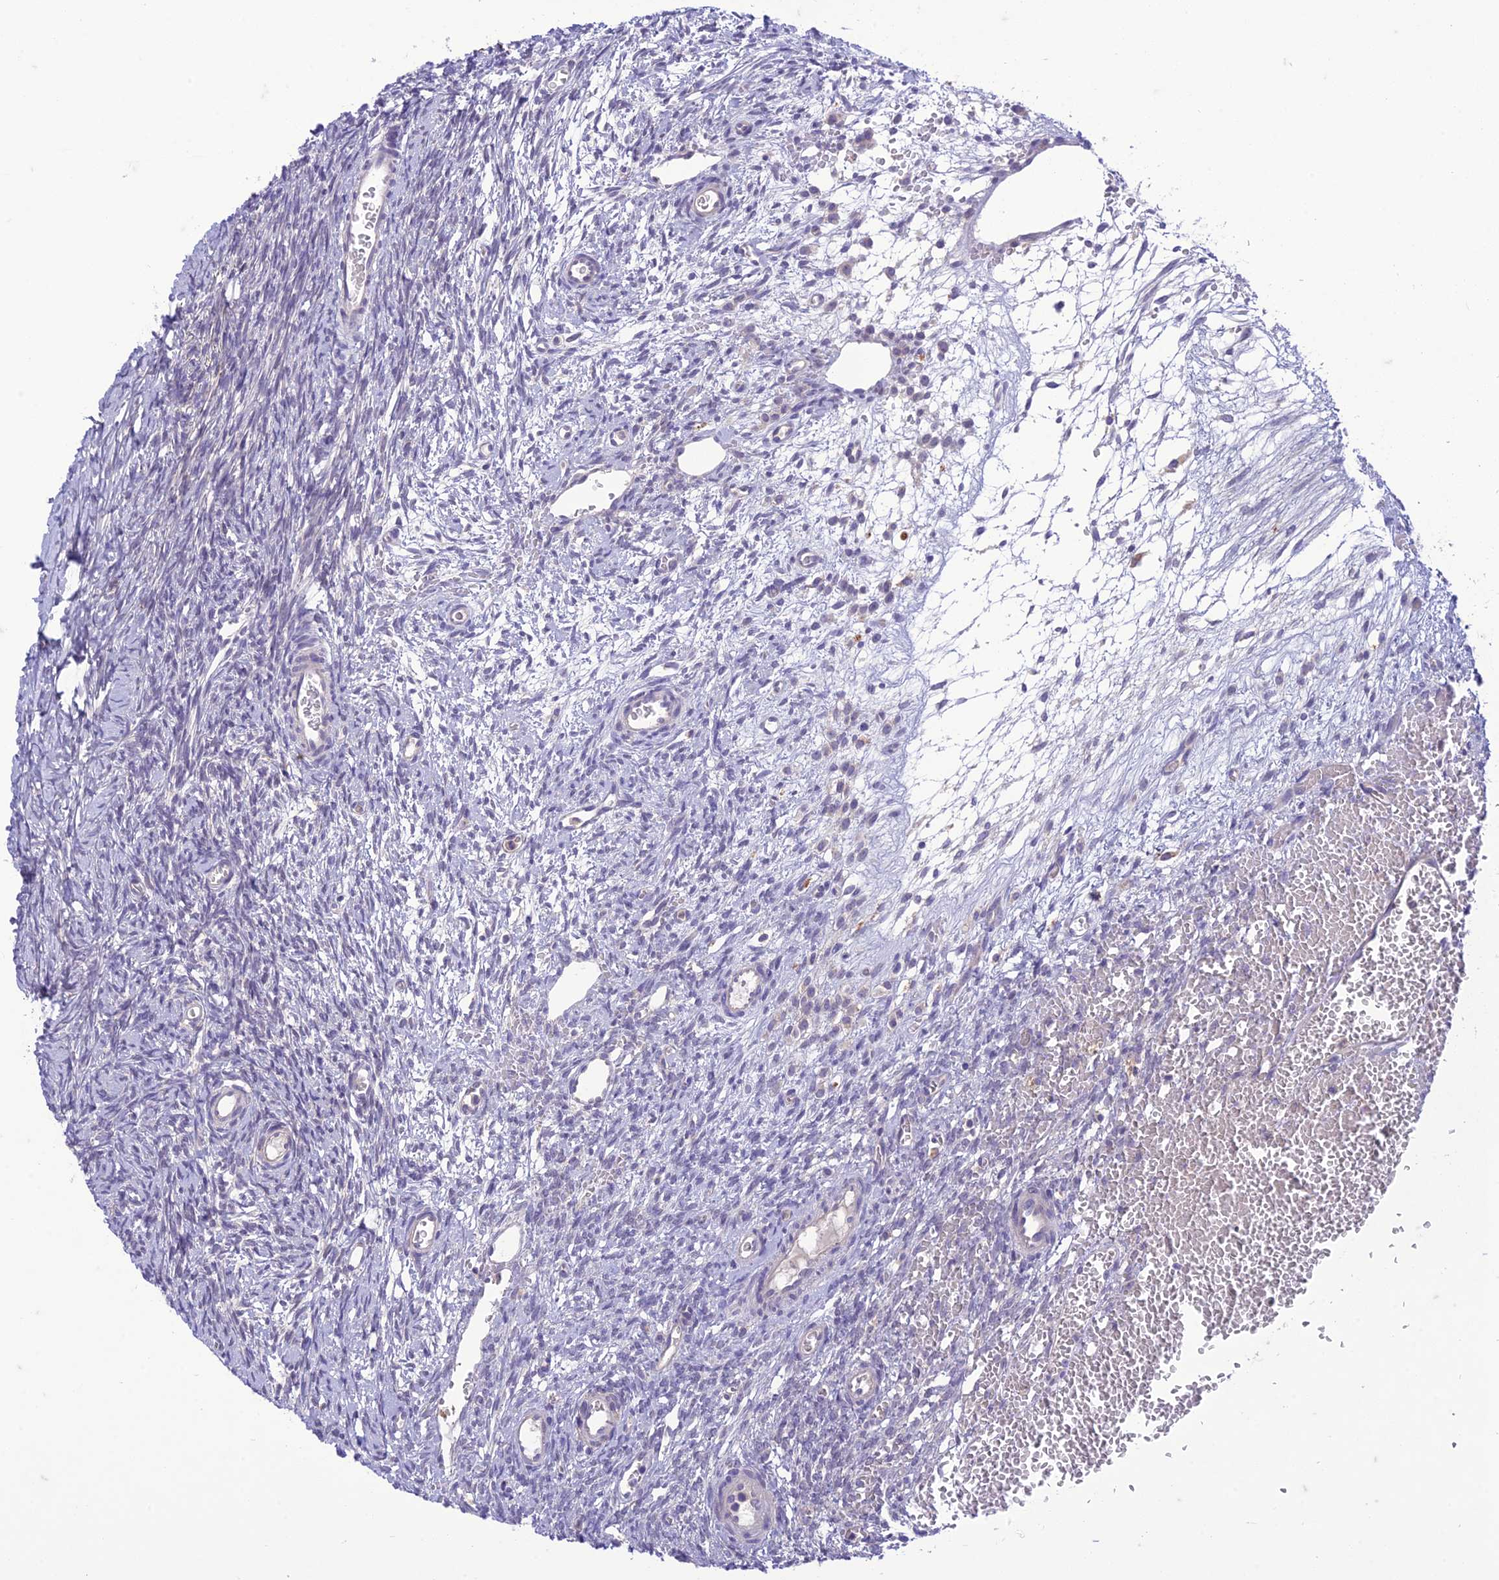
{"staining": {"intensity": "negative", "quantity": "none", "location": "none"}, "tissue": "ovary", "cell_type": "Ovarian stroma cells", "image_type": "normal", "snomed": [{"axis": "morphology", "description": "Normal tissue, NOS"}, {"axis": "topography", "description": "Ovary"}], "caption": "This is a photomicrograph of IHC staining of benign ovary, which shows no staining in ovarian stroma cells. Nuclei are stained in blue.", "gene": "ITGAE", "patient": {"sex": "female", "age": 39}}